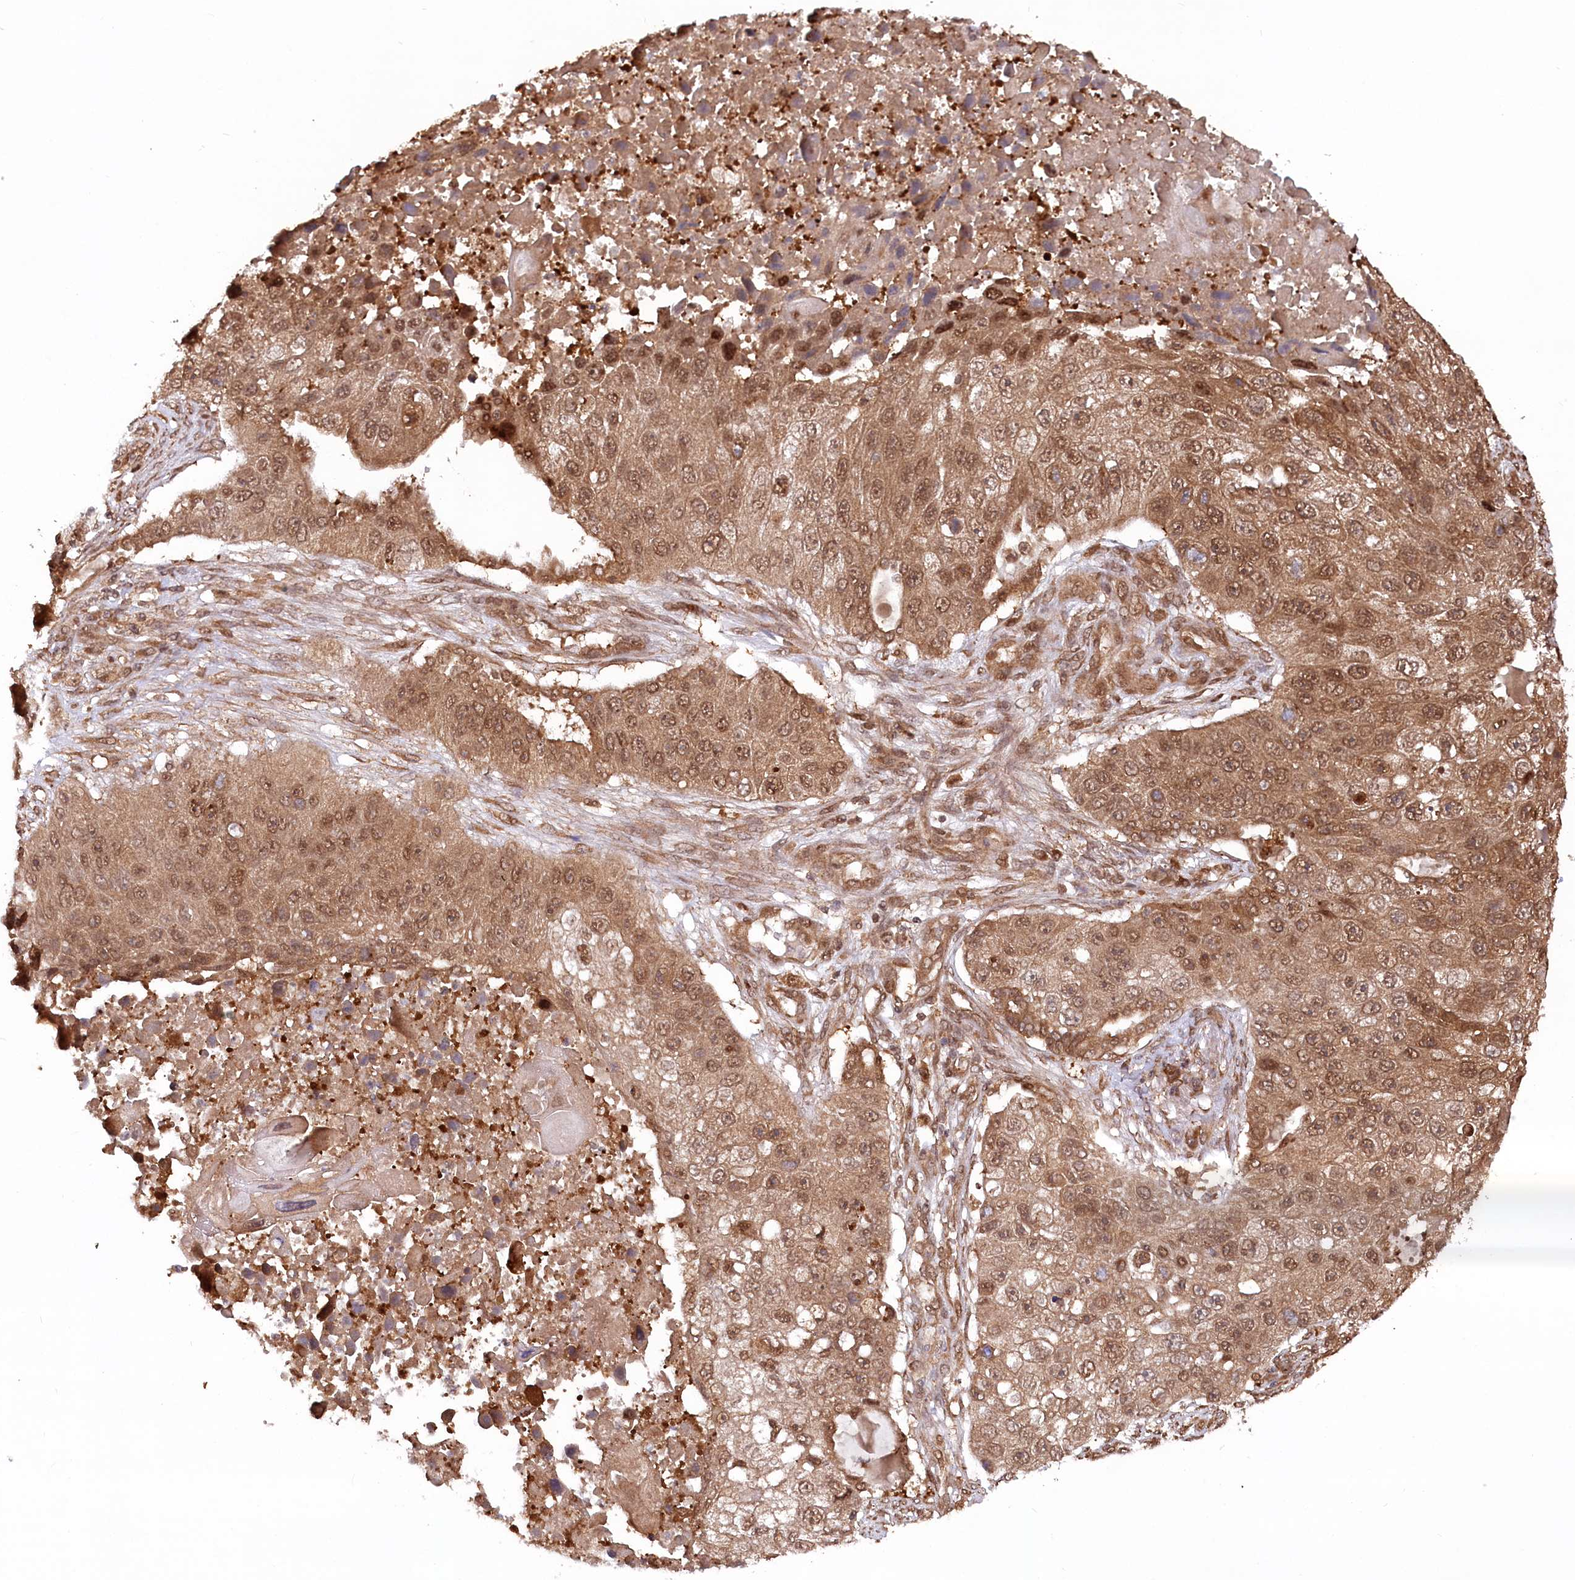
{"staining": {"intensity": "moderate", "quantity": ">75%", "location": "cytoplasmic/membranous,nuclear"}, "tissue": "lung cancer", "cell_type": "Tumor cells", "image_type": "cancer", "snomed": [{"axis": "morphology", "description": "Squamous cell carcinoma, NOS"}, {"axis": "topography", "description": "Lung"}], "caption": "The histopathology image exhibits immunohistochemical staining of lung cancer (squamous cell carcinoma). There is moderate cytoplasmic/membranous and nuclear expression is seen in about >75% of tumor cells.", "gene": "PSMA1", "patient": {"sex": "male", "age": 61}}